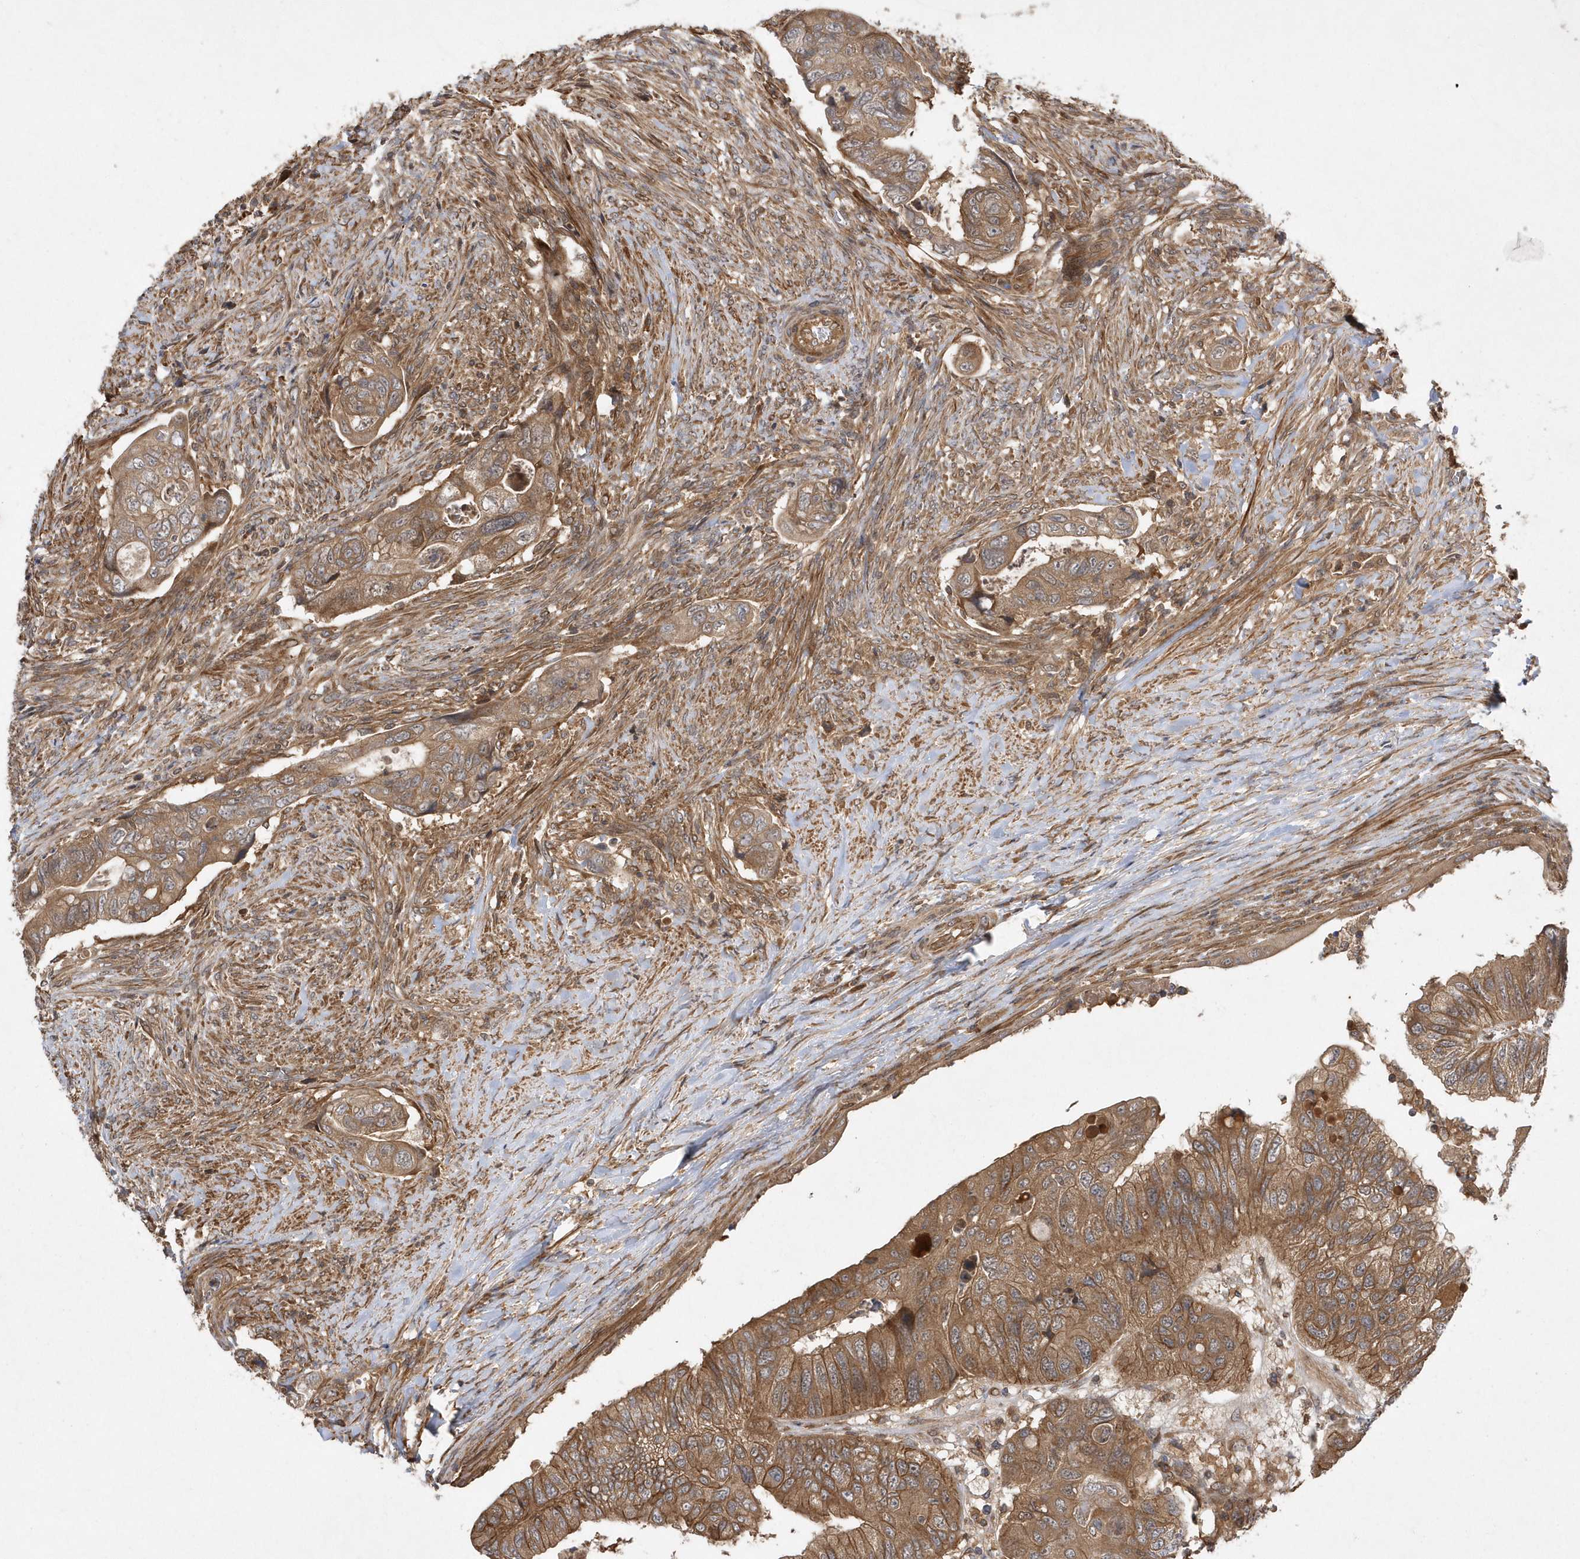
{"staining": {"intensity": "moderate", "quantity": ">75%", "location": "cytoplasmic/membranous"}, "tissue": "colorectal cancer", "cell_type": "Tumor cells", "image_type": "cancer", "snomed": [{"axis": "morphology", "description": "Adenocarcinoma, NOS"}, {"axis": "topography", "description": "Rectum"}], "caption": "Human colorectal cancer stained for a protein (brown) displays moderate cytoplasmic/membranous positive staining in about >75% of tumor cells.", "gene": "GFM2", "patient": {"sex": "male", "age": 63}}